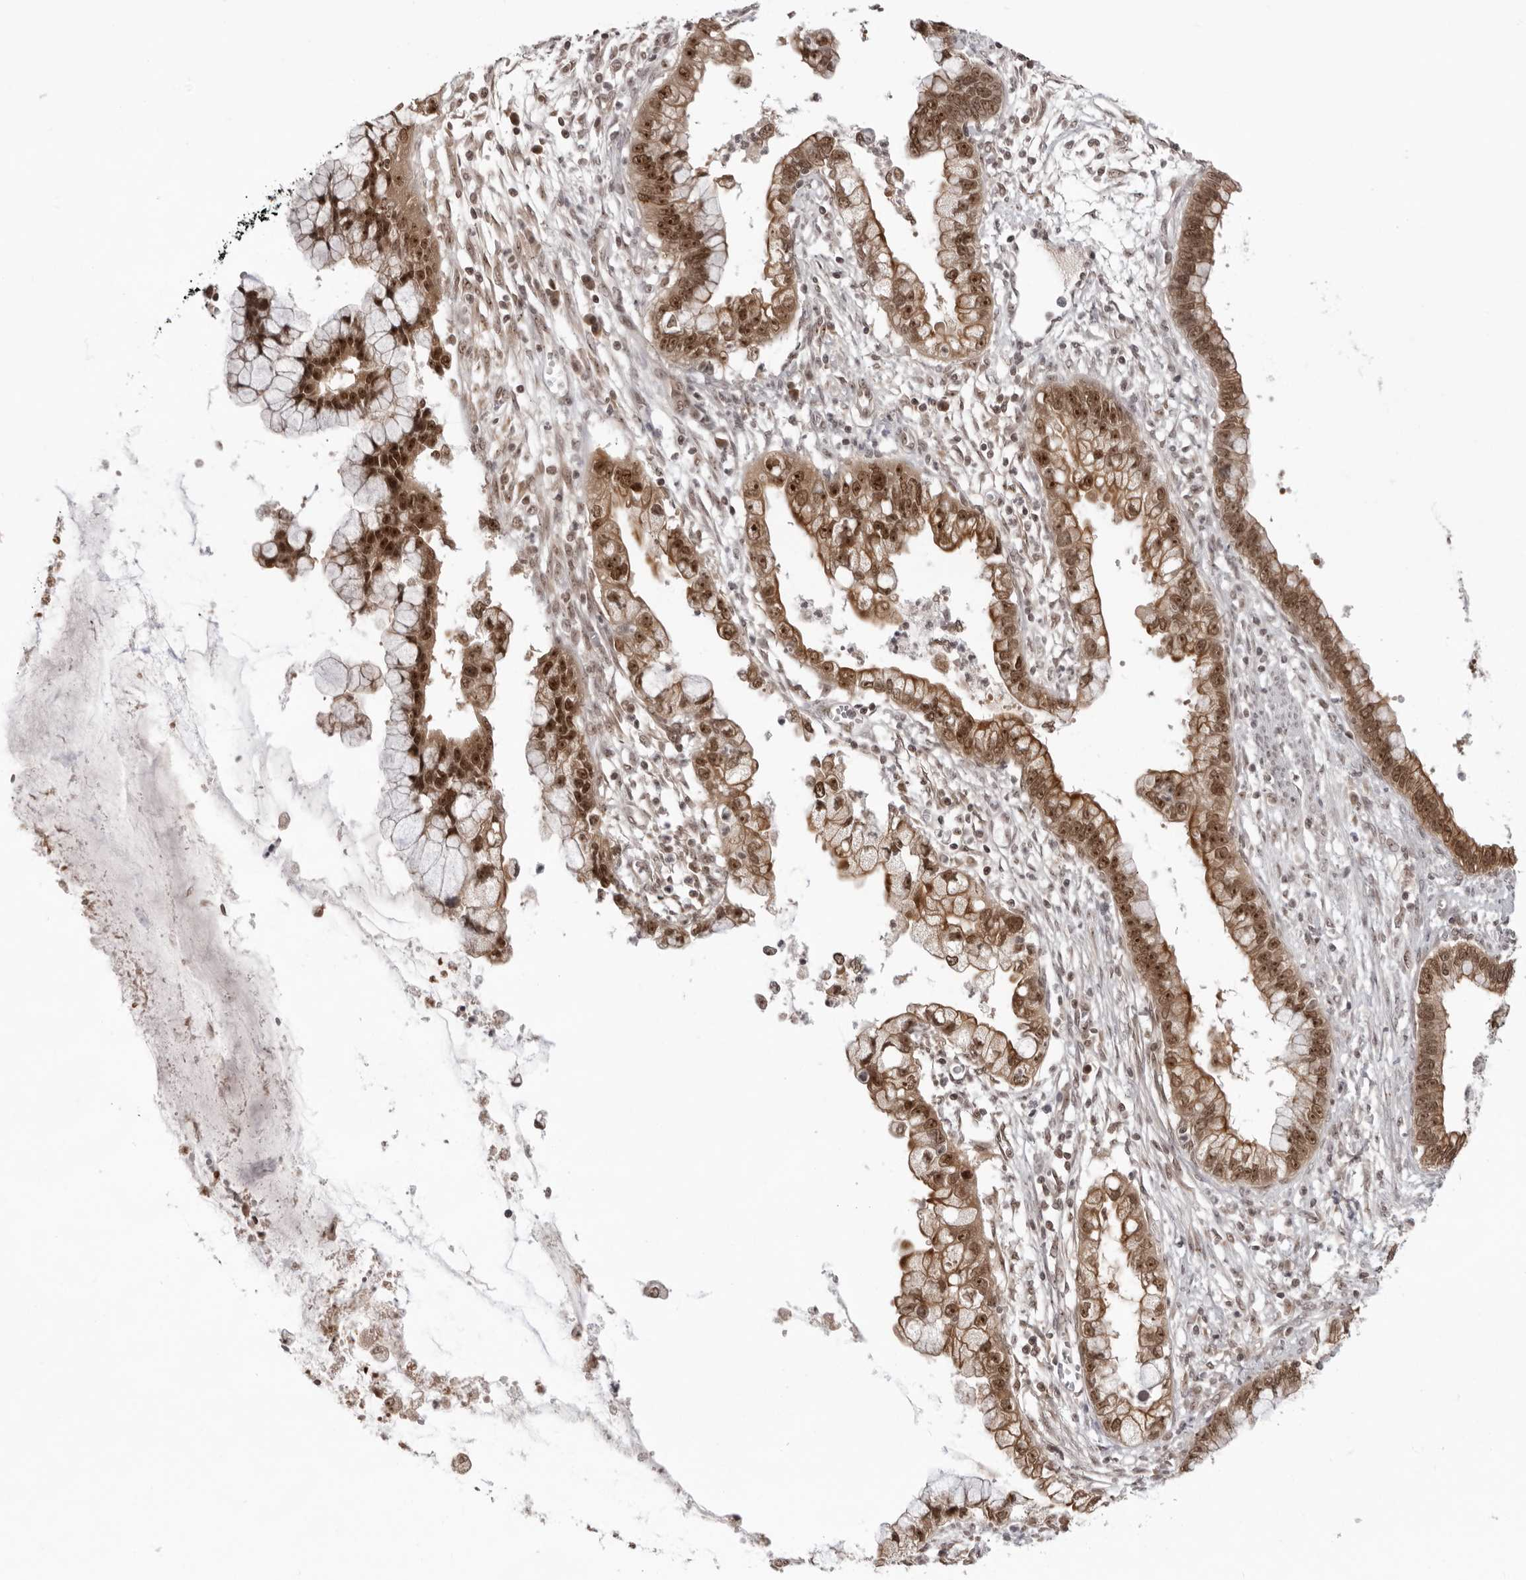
{"staining": {"intensity": "strong", "quantity": ">75%", "location": "cytoplasmic/membranous,nuclear"}, "tissue": "cervical cancer", "cell_type": "Tumor cells", "image_type": "cancer", "snomed": [{"axis": "morphology", "description": "Adenocarcinoma, NOS"}, {"axis": "topography", "description": "Cervix"}], "caption": "Human cervical cancer (adenocarcinoma) stained for a protein (brown) displays strong cytoplasmic/membranous and nuclear positive expression in about >75% of tumor cells.", "gene": "EXOSC10", "patient": {"sex": "female", "age": 44}}